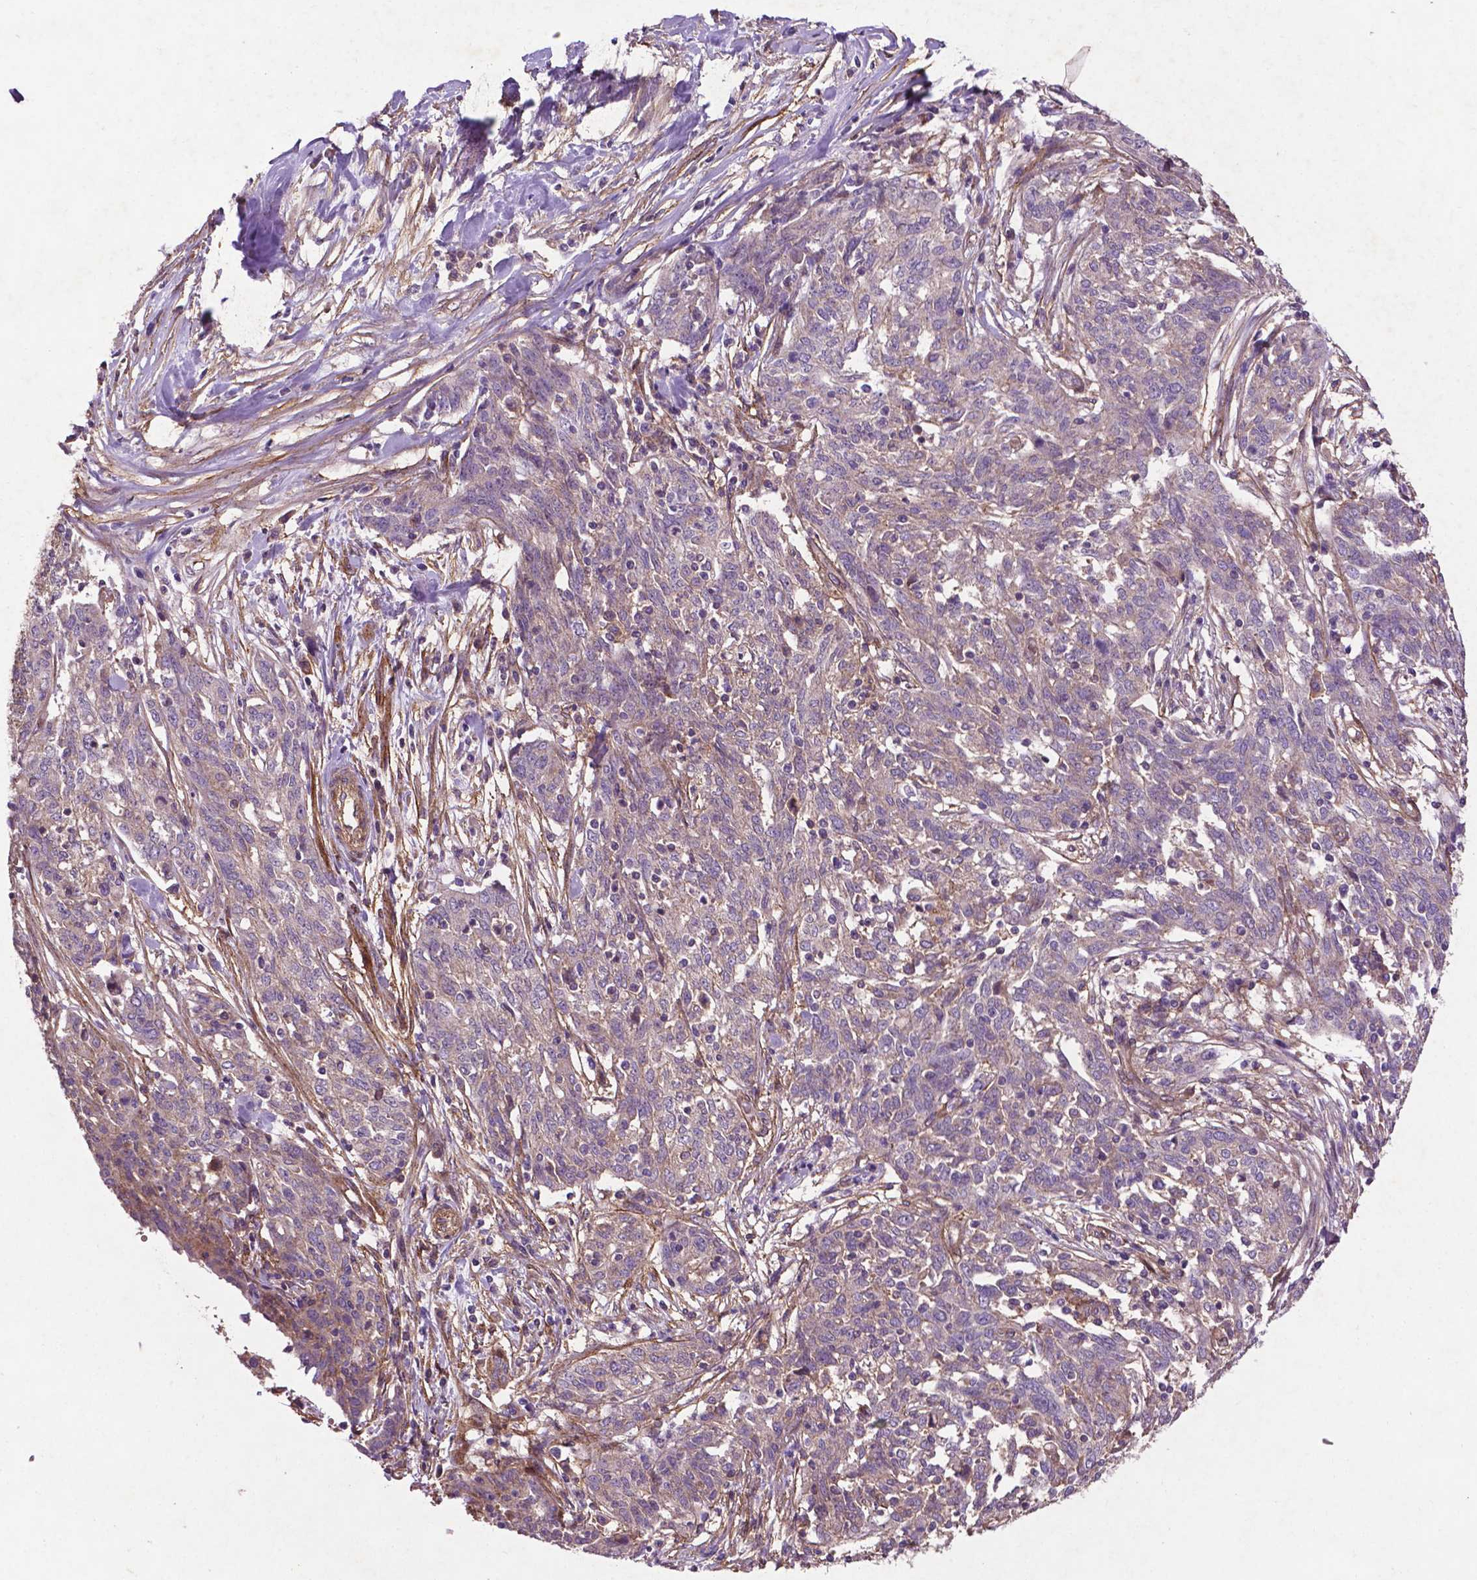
{"staining": {"intensity": "weak", "quantity": "<25%", "location": "cytoplasmic/membranous"}, "tissue": "ovarian cancer", "cell_type": "Tumor cells", "image_type": "cancer", "snomed": [{"axis": "morphology", "description": "Cystadenocarcinoma, serous, NOS"}, {"axis": "topography", "description": "Ovary"}], "caption": "Micrograph shows no protein positivity in tumor cells of ovarian serous cystadenocarcinoma tissue.", "gene": "RRAS", "patient": {"sex": "female", "age": 67}}